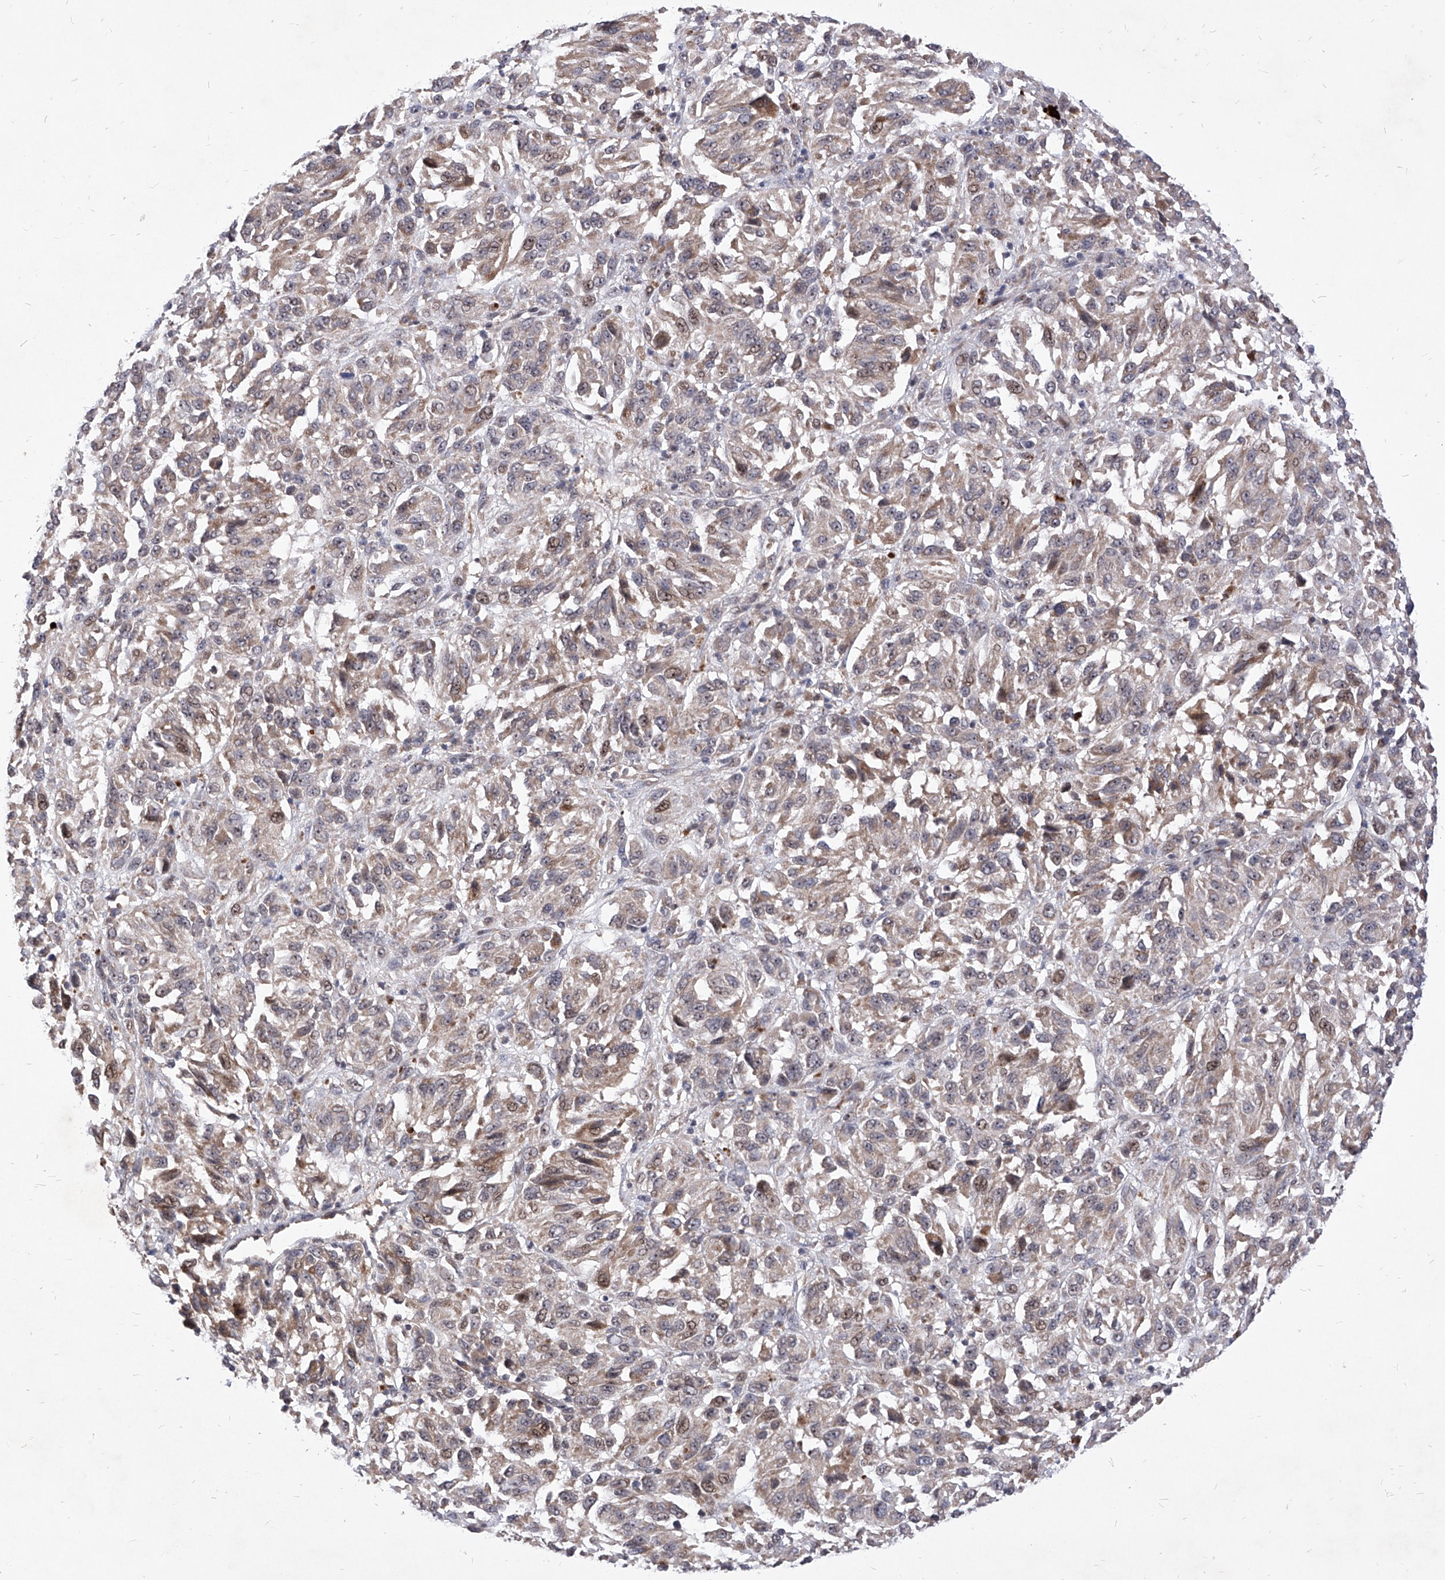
{"staining": {"intensity": "weak", "quantity": "<25%", "location": "cytoplasmic/membranous,nuclear"}, "tissue": "melanoma", "cell_type": "Tumor cells", "image_type": "cancer", "snomed": [{"axis": "morphology", "description": "Malignant melanoma, Metastatic site"}, {"axis": "topography", "description": "Lung"}], "caption": "This is an IHC histopathology image of human malignant melanoma (metastatic site). There is no expression in tumor cells.", "gene": "LGR4", "patient": {"sex": "male", "age": 64}}